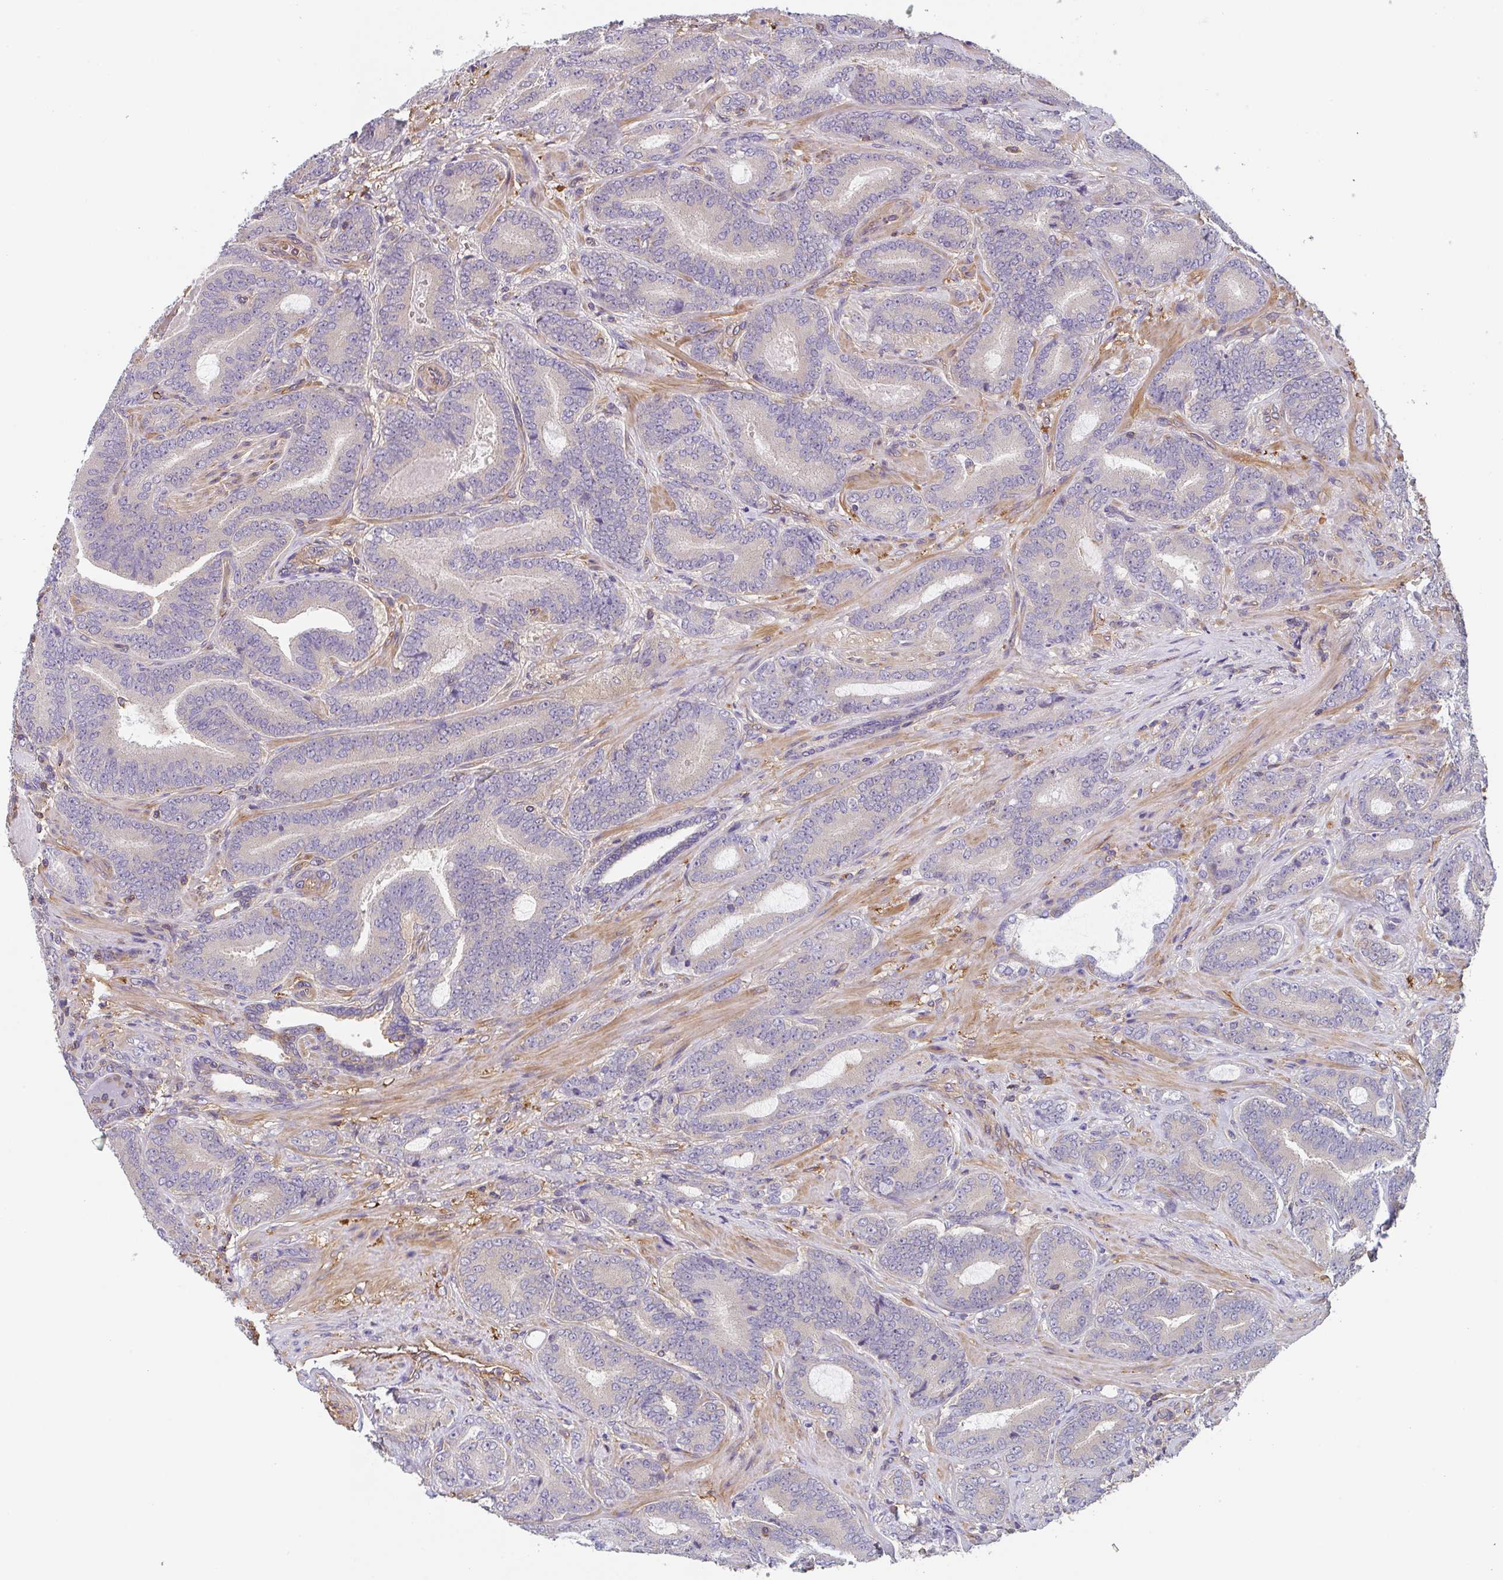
{"staining": {"intensity": "negative", "quantity": "none", "location": "none"}, "tissue": "prostate cancer", "cell_type": "Tumor cells", "image_type": "cancer", "snomed": [{"axis": "morphology", "description": "Adenocarcinoma, High grade"}, {"axis": "topography", "description": "Prostate"}], "caption": "Immunohistochemical staining of prostate cancer demonstrates no significant staining in tumor cells.", "gene": "TMEM229A", "patient": {"sex": "male", "age": 62}}